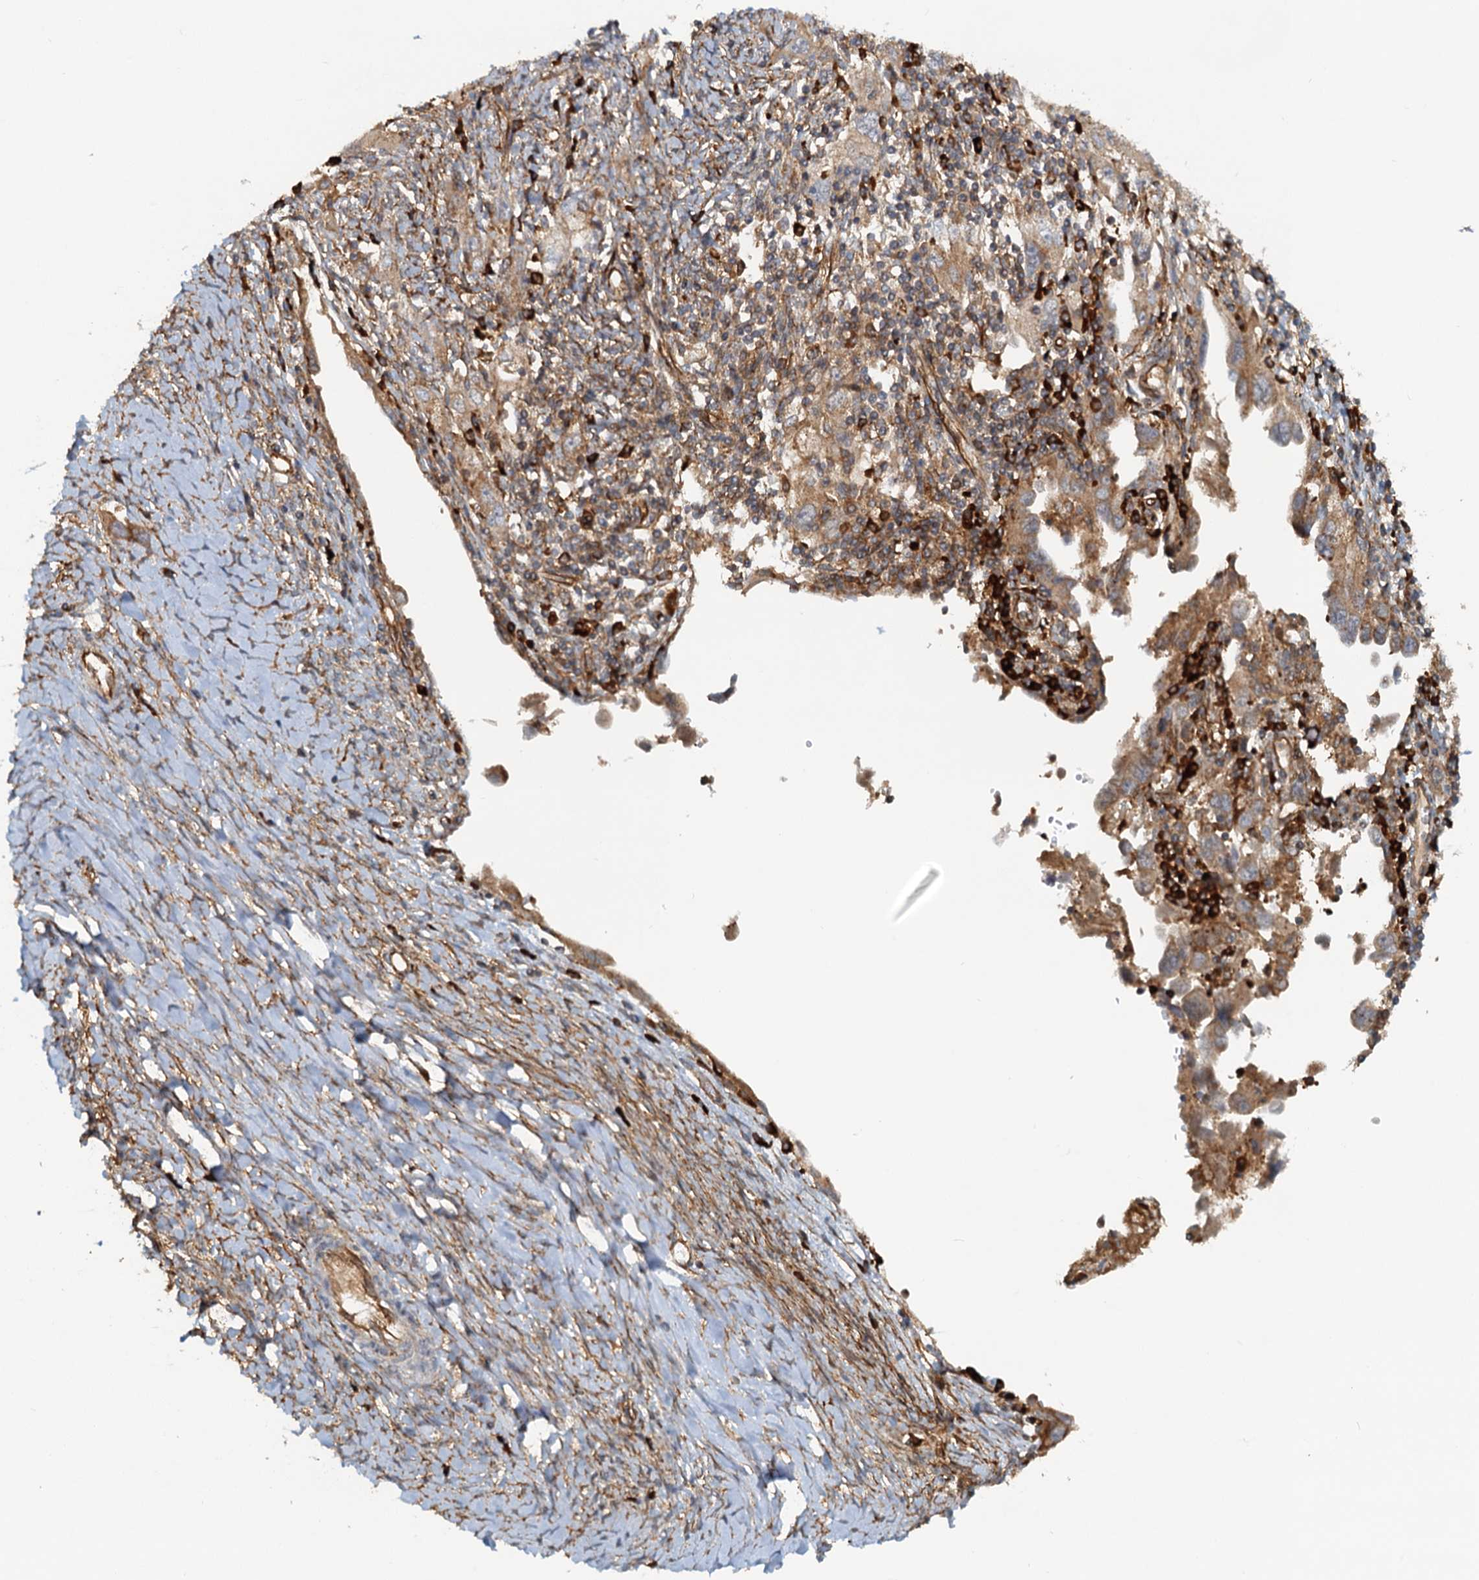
{"staining": {"intensity": "weak", "quantity": ">75%", "location": "cytoplasmic/membranous"}, "tissue": "ovarian cancer", "cell_type": "Tumor cells", "image_type": "cancer", "snomed": [{"axis": "morphology", "description": "Carcinoma, NOS"}, {"axis": "morphology", "description": "Cystadenocarcinoma, serous, NOS"}, {"axis": "topography", "description": "Ovary"}], "caption": "An immunohistochemistry photomicrograph of tumor tissue is shown. Protein staining in brown shows weak cytoplasmic/membranous positivity in ovarian cancer (carcinoma) within tumor cells.", "gene": "NIPAL3", "patient": {"sex": "female", "age": 69}}